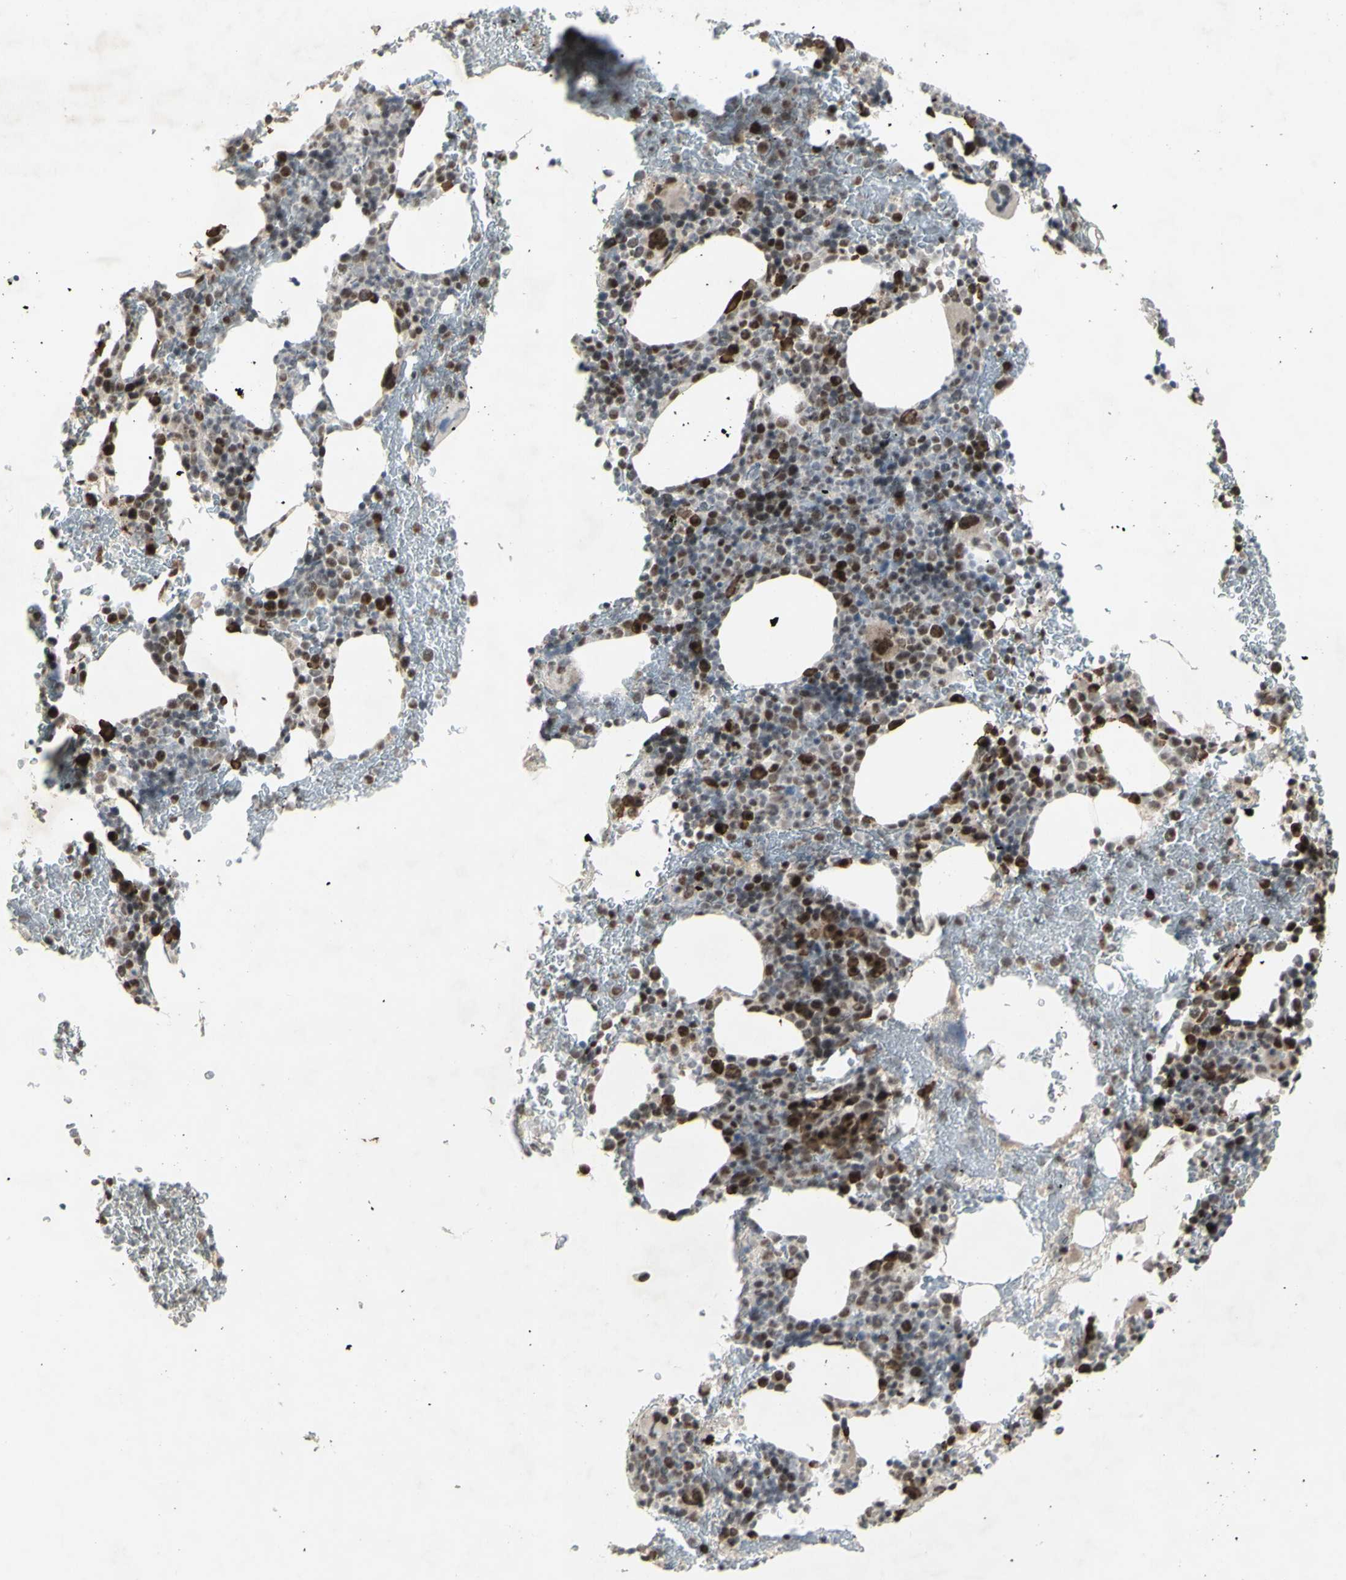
{"staining": {"intensity": "strong", "quantity": "25%-75%", "location": "nuclear"}, "tissue": "bone marrow", "cell_type": "Hematopoietic cells", "image_type": "normal", "snomed": [{"axis": "morphology", "description": "Normal tissue, NOS"}, {"axis": "morphology", "description": "Inflammation, NOS"}, {"axis": "topography", "description": "Bone marrow"}], "caption": "DAB (3,3'-diaminobenzidine) immunohistochemical staining of unremarkable bone marrow demonstrates strong nuclear protein positivity in about 25%-75% of hematopoietic cells.", "gene": "CCNT1", "patient": {"sex": "male", "age": 72}}